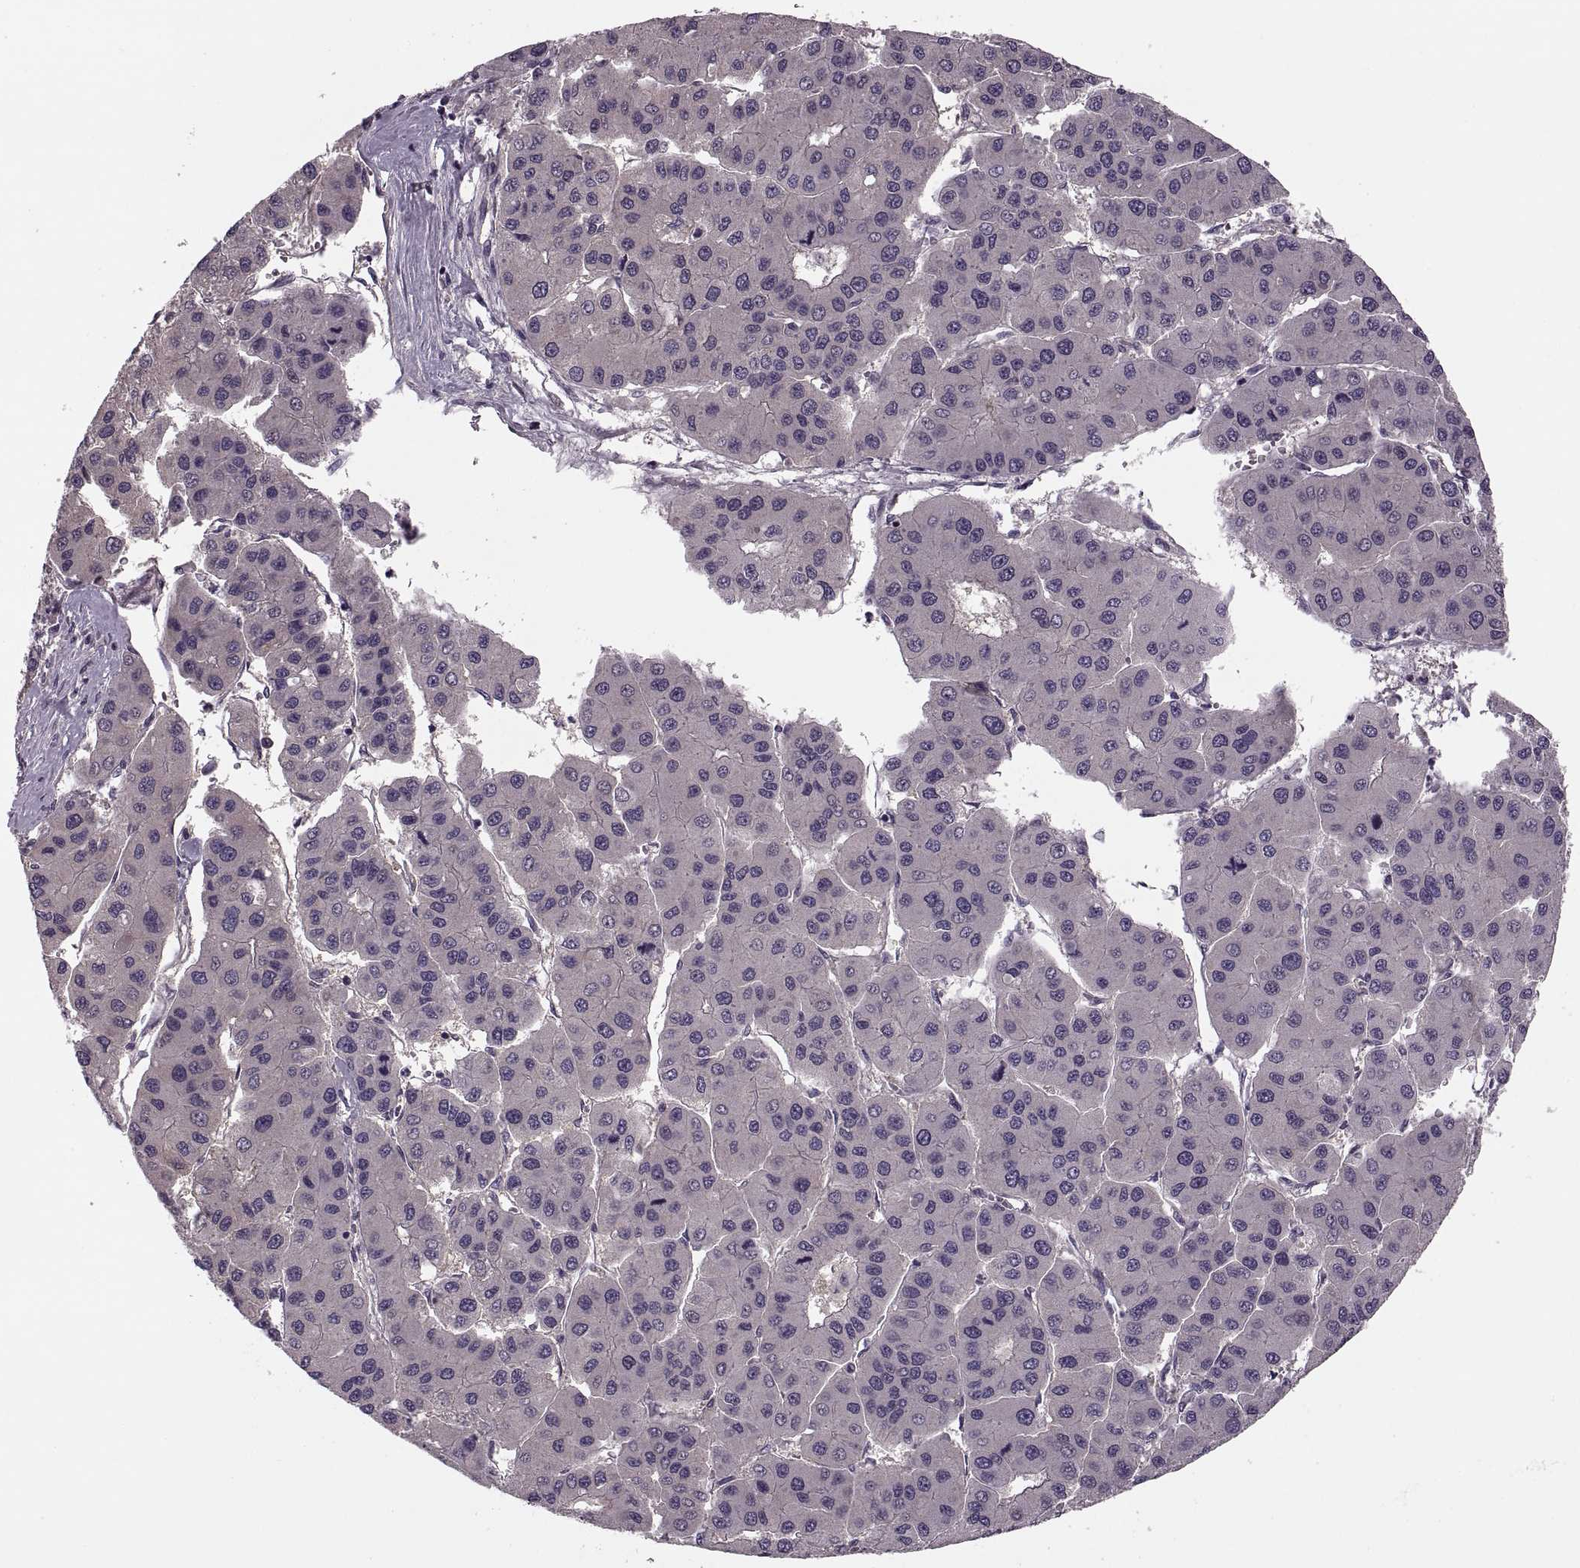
{"staining": {"intensity": "negative", "quantity": "none", "location": "none"}, "tissue": "liver cancer", "cell_type": "Tumor cells", "image_type": "cancer", "snomed": [{"axis": "morphology", "description": "Carcinoma, Hepatocellular, NOS"}, {"axis": "topography", "description": "Liver"}], "caption": "High power microscopy micrograph of an immunohistochemistry photomicrograph of liver cancer (hepatocellular carcinoma), revealing no significant positivity in tumor cells. (Brightfield microscopy of DAB immunohistochemistry at high magnification).", "gene": "CACNA1F", "patient": {"sex": "male", "age": 73}}